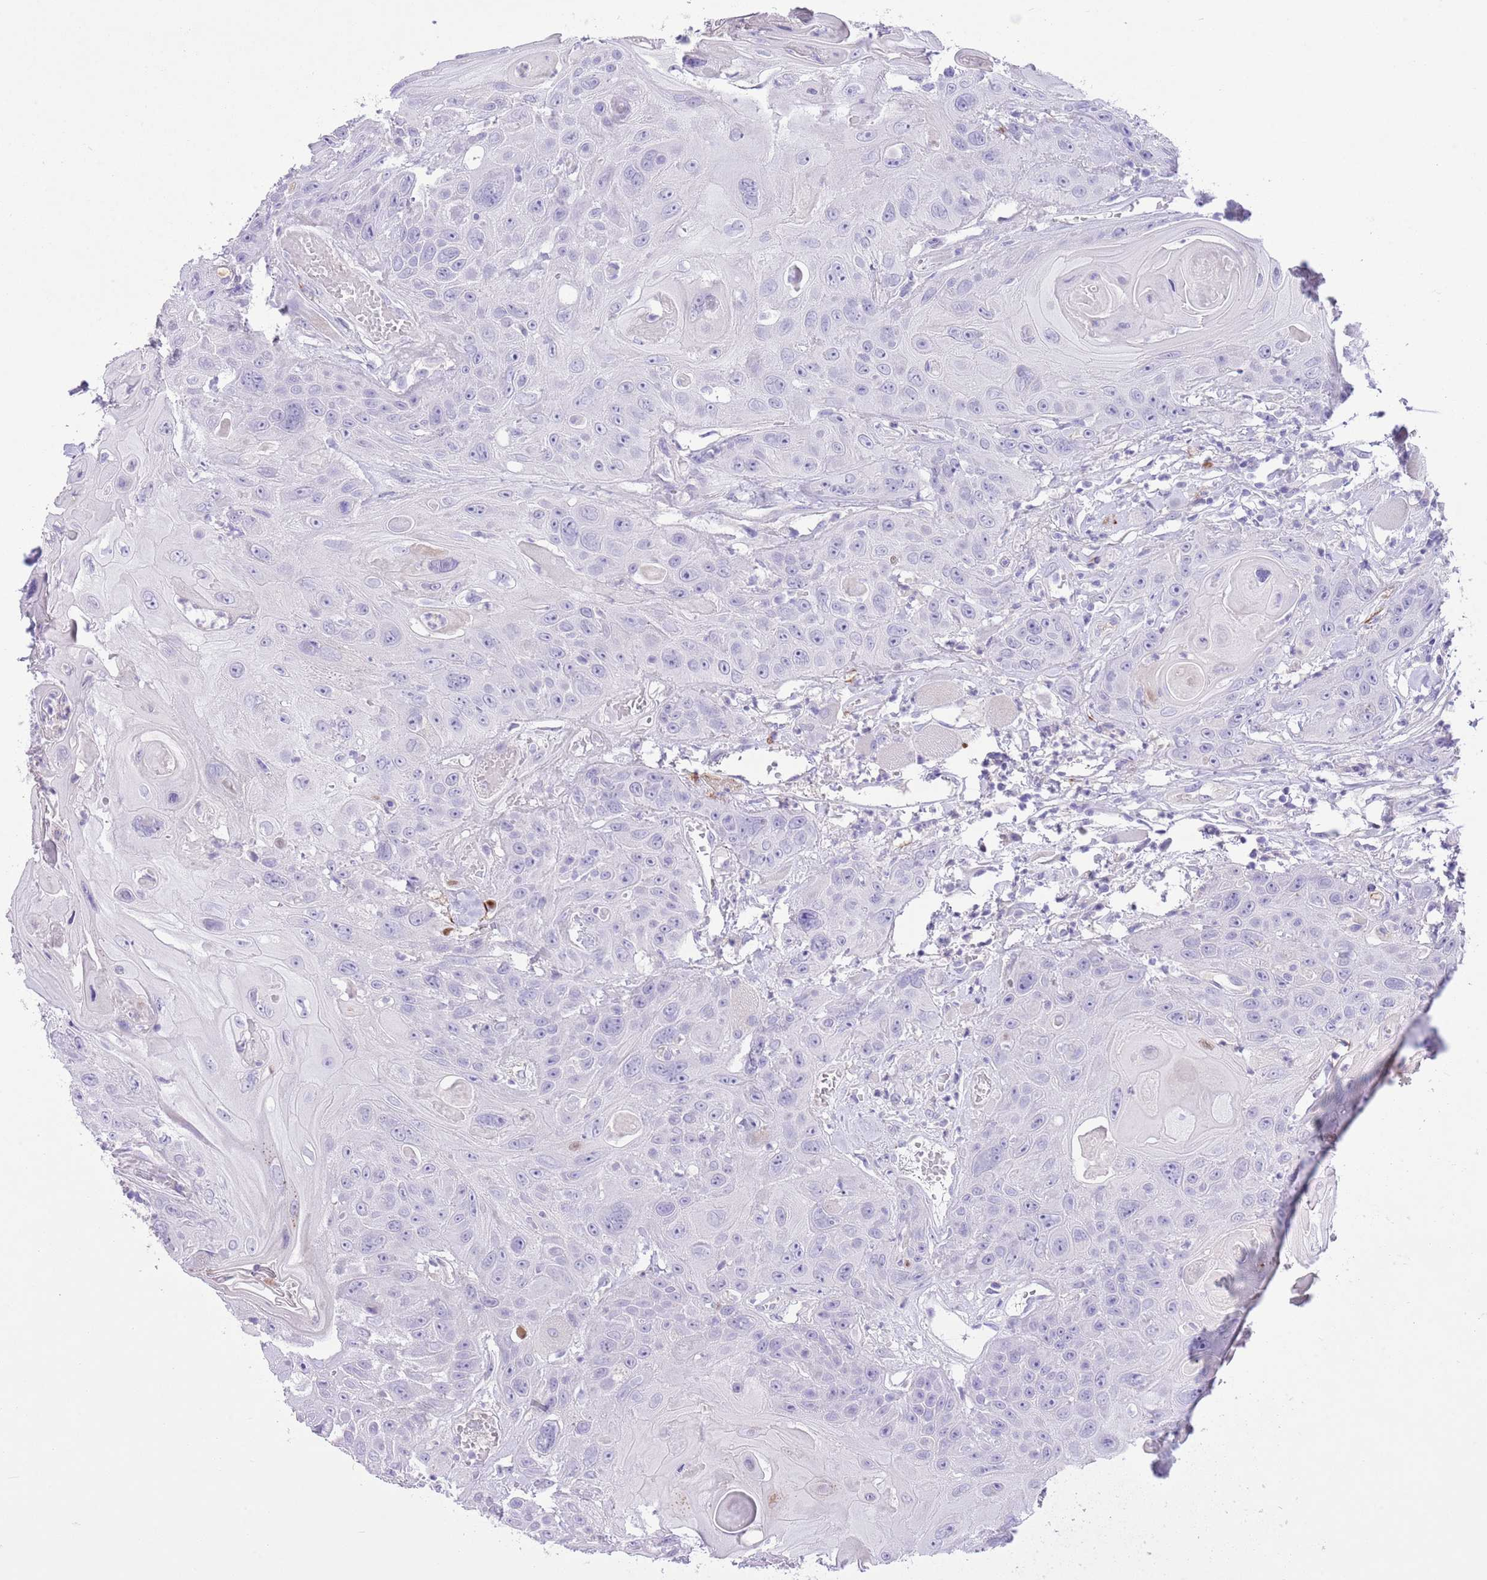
{"staining": {"intensity": "negative", "quantity": "none", "location": "none"}, "tissue": "head and neck cancer", "cell_type": "Tumor cells", "image_type": "cancer", "snomed": [{"axis": "morphology", "description": "Squamous cell carcinoma, NOS"}, {"axis": "topography", "description": "Head-Neck"}], "caption": "High magnification brightfield microscopy of squamous cell carcinoma (head and neck) stained with DAB (brown) and counterstained with hematoxylin (blue): tumor cells show no significant staining.", "gene": "CLEC2A", "patient": {"sex": "female", "age": 59}}